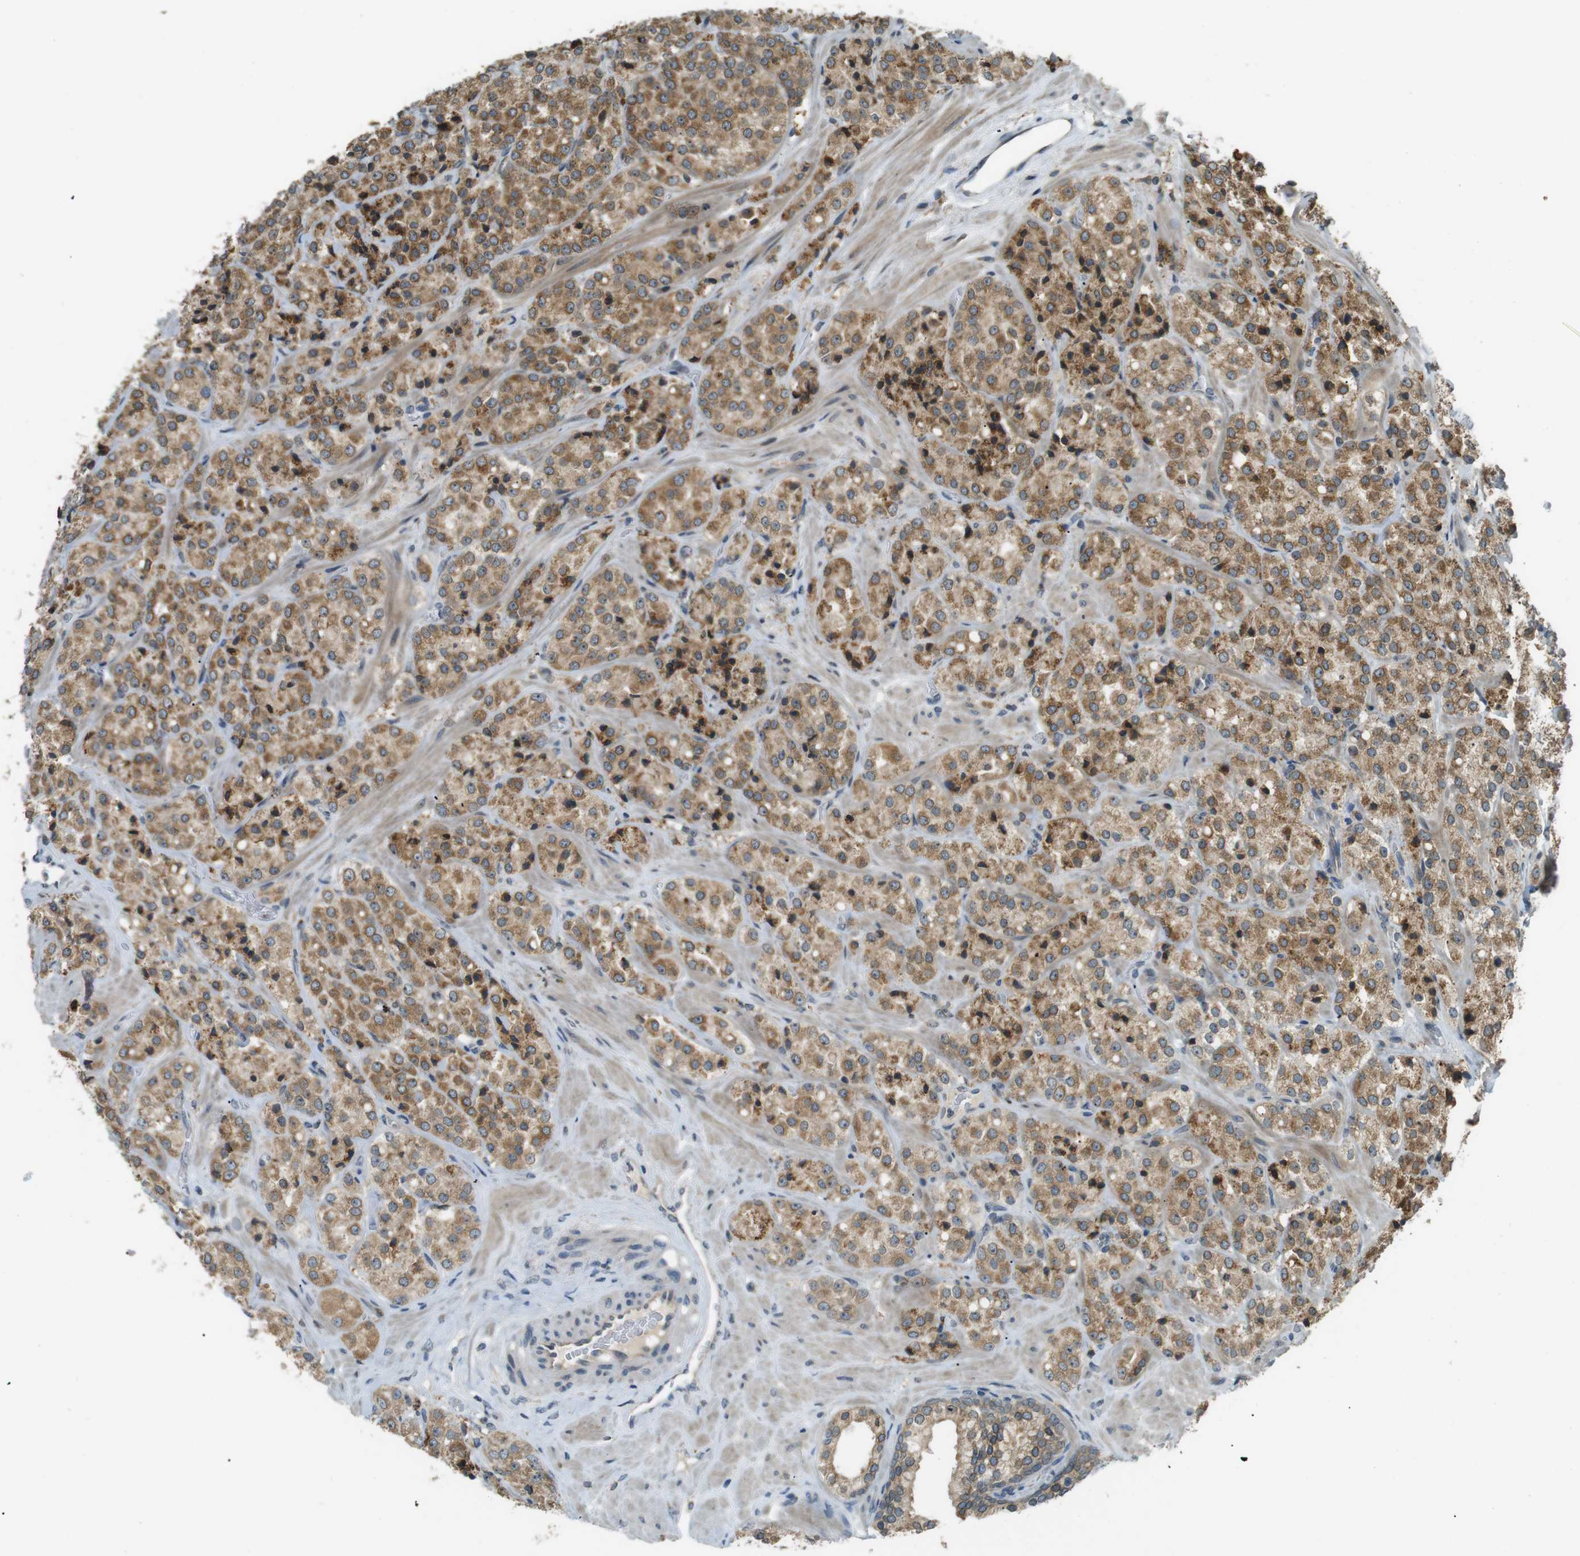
{"staining": {"intensity": "moderate", "quantity": ">75%", "location": "cytoplasmic/membranous"}, "tissue": "prostate cancer", "cell_type": "Tumor cells", "image_type": "cancer", "snomed": [{"axis": "morphology", "description": "Adenocarcinoma, High grade"}, {"axis": "topography", "description": "Prostate"}], "caption": "IHC image of neoplastic tissue: prostate cancer stained using immunohistochemistry exhibits medium levels of moderate protein expression localized specifically in the cytoplasmic/membranous of tumor cells, appearing as a cytoplasmic/membranous brown color.", "gene": "TMED4", "patient": {"sex": "male", "age": 64}}